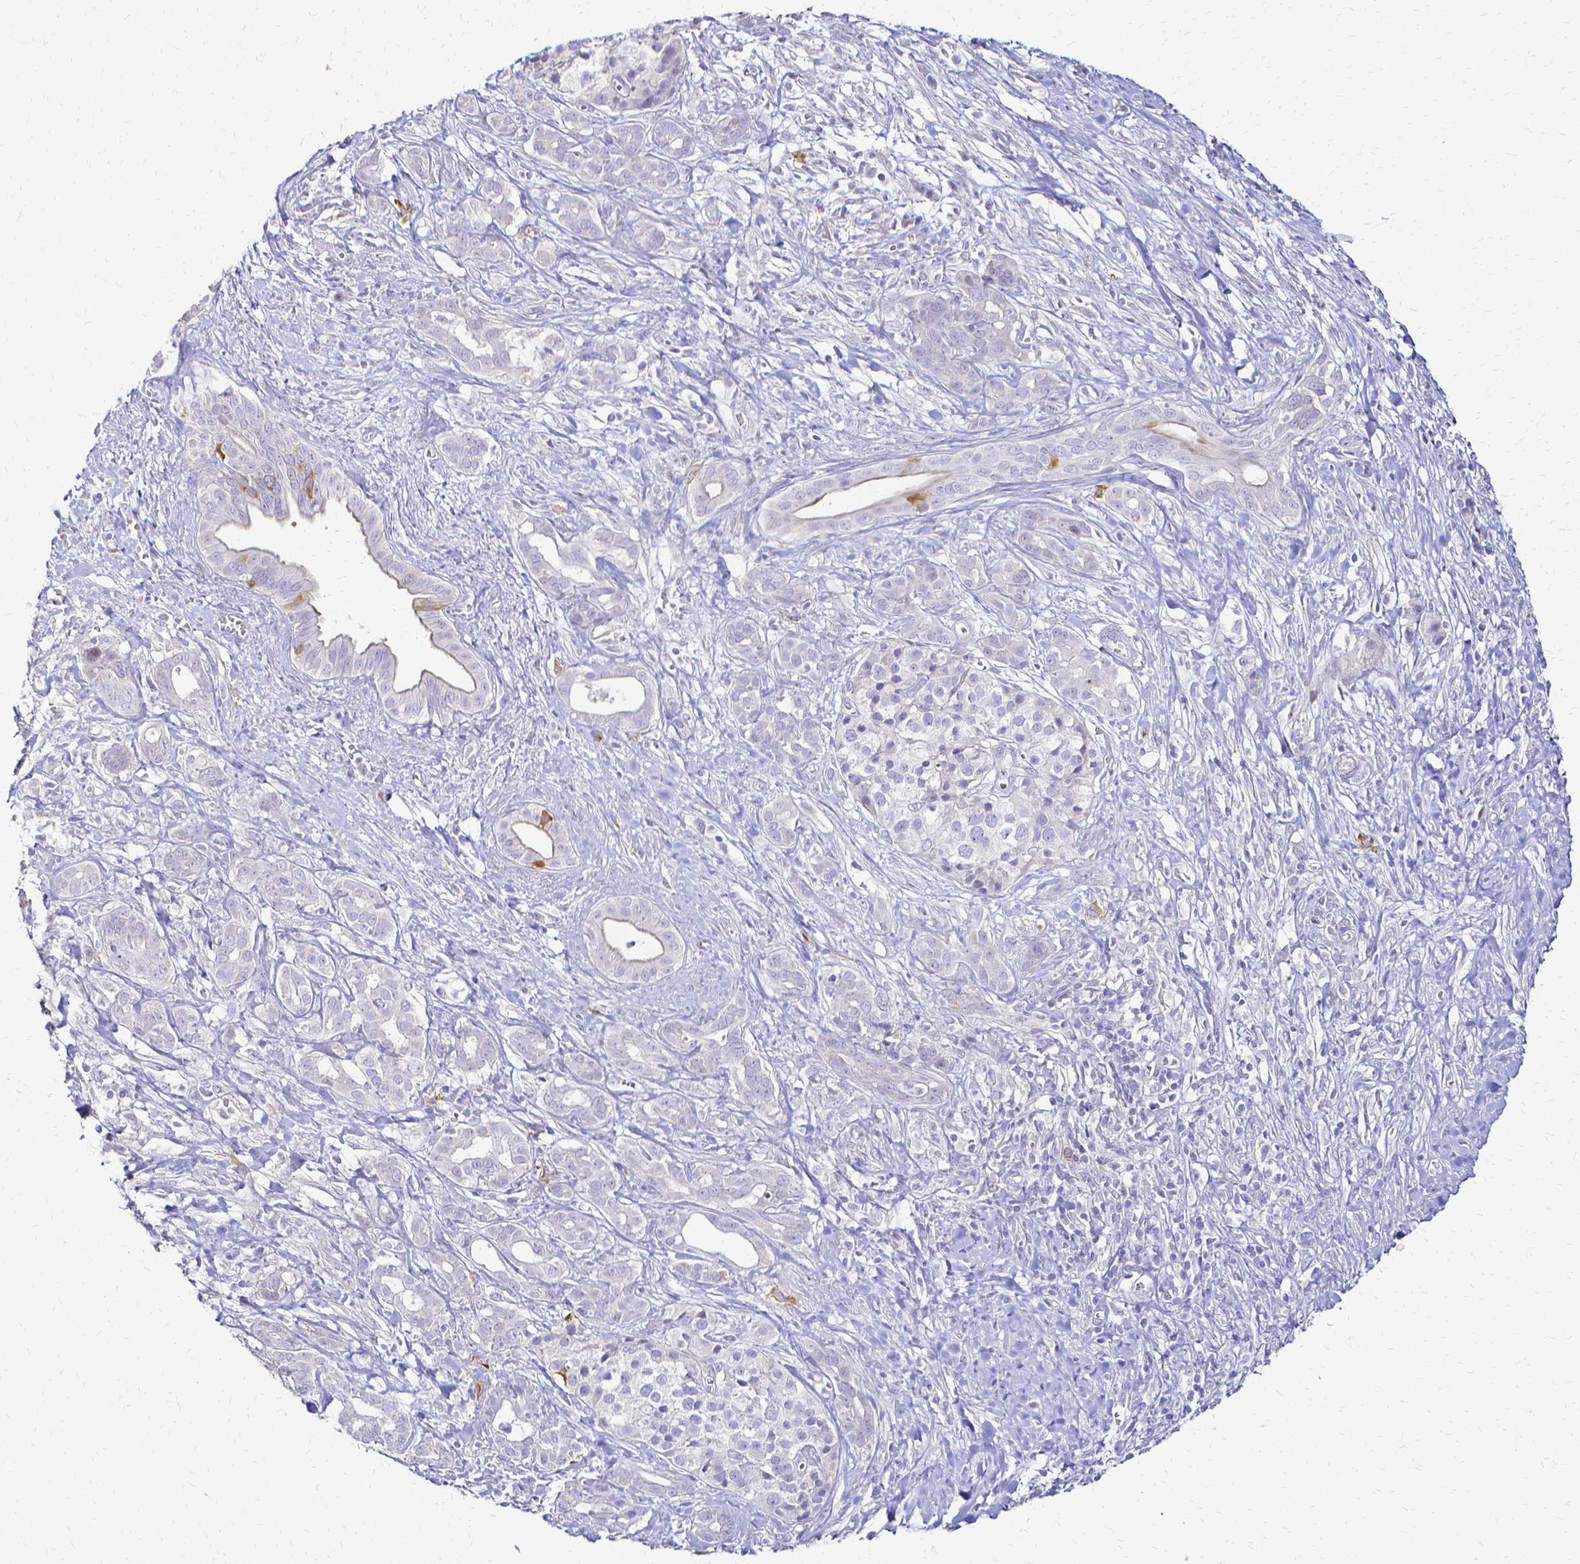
{"staining": {"intensity": "strong", "quantity": "<25%", "location": "cytoplasmic/membranous"}, "tissue": "pancreatic cancer", "cell_type": "Tumor cells", "image_type": "cancer", "snomed": [{"axis": "morphology", "description": "Adenocarcinoma, NOS"}, {"axis": "topography", "description": "Pancreas"}], "caption": "Pancreatic adenocarcinoma stained with a protein marker displays strong staining in tumor cells.", "gene": "CCNB1", "patient": {"sex": "male", "age": 61}}